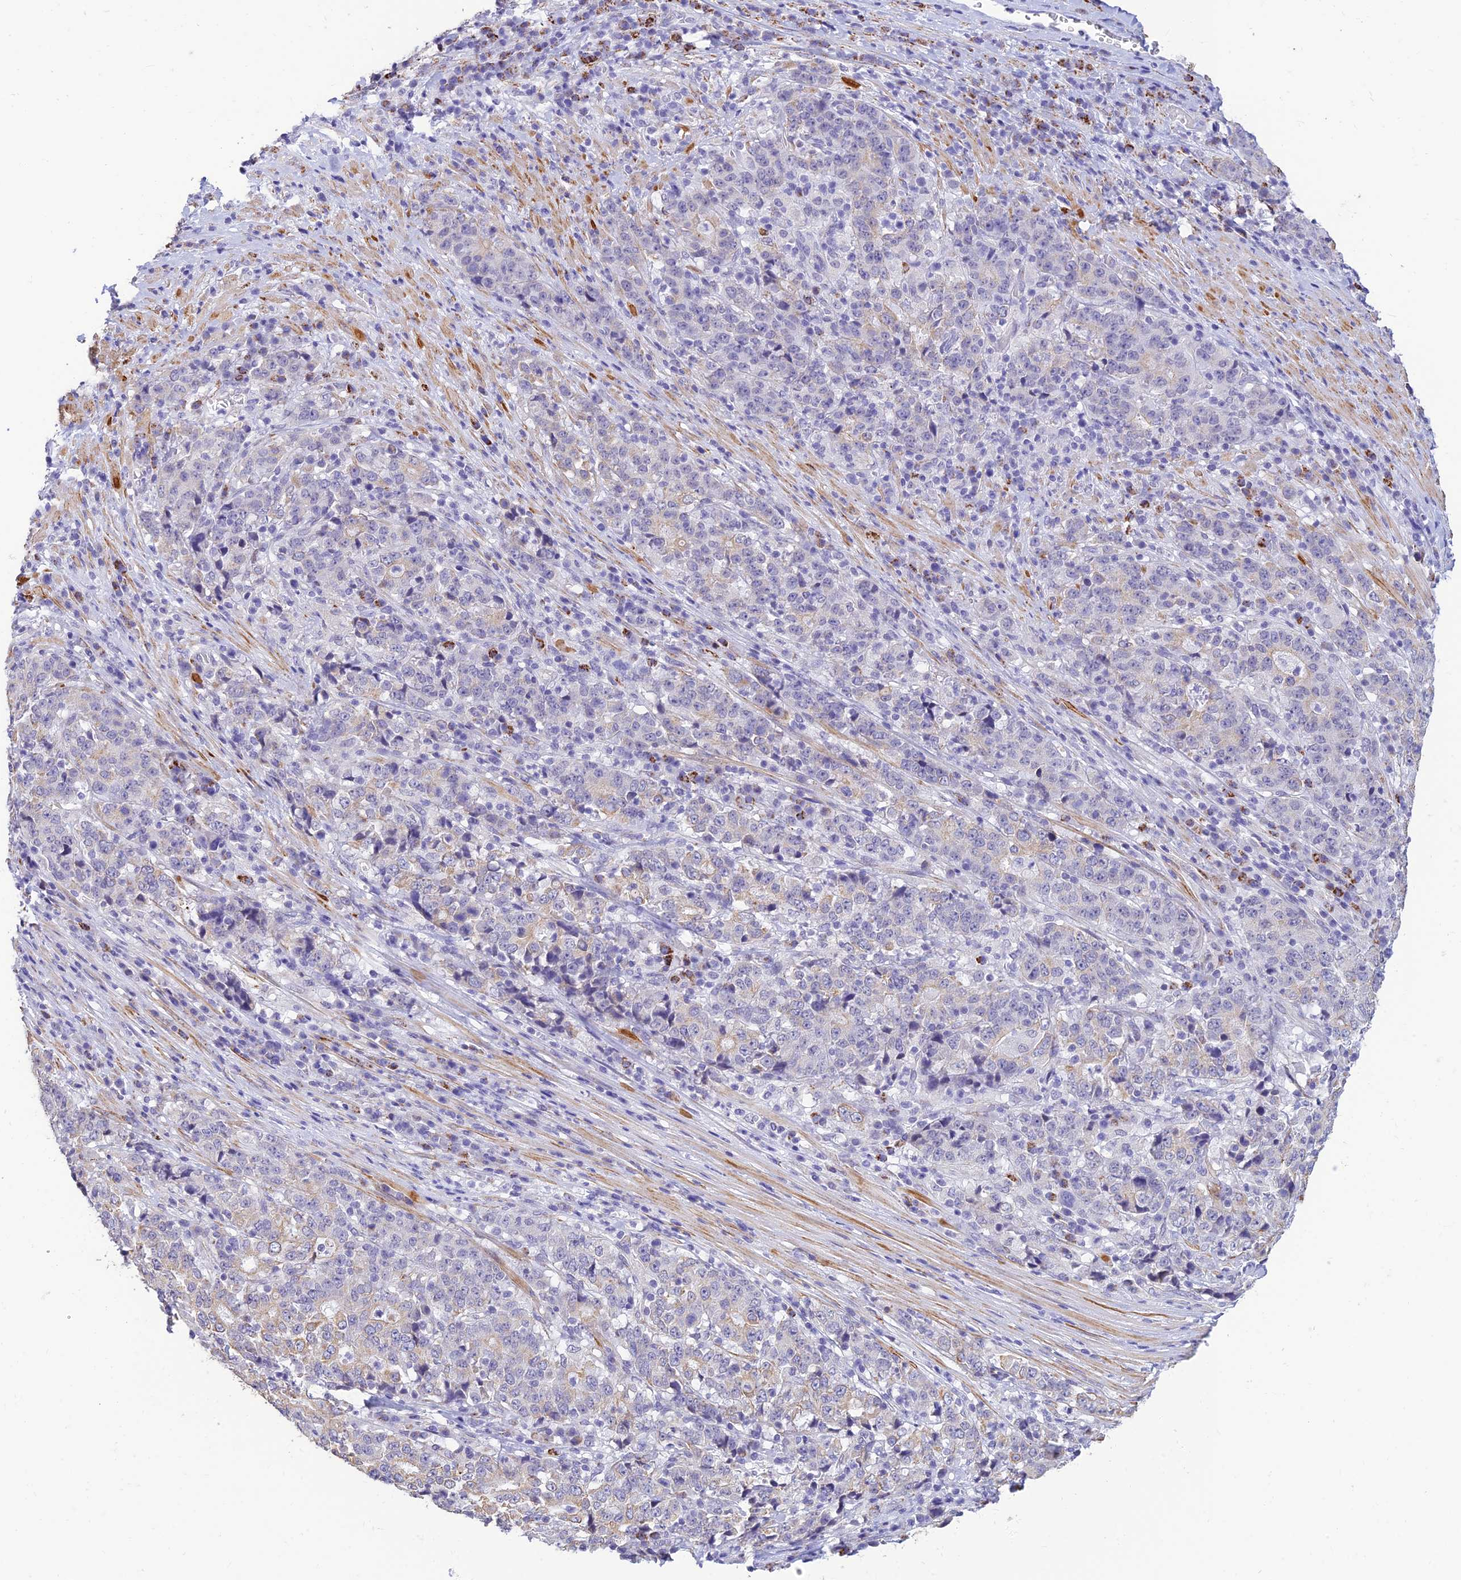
{"staining": {"intensity": "negative", "quantity": "none", "location": "none"}, "tissue": "stomach cancer", "cell_type": "Tumor cells", "image_type": "cancer", "snomed": [{"axis": "morphology", "description": "Adenocarcinoma, NOS"}, {"axis": "topography", "description": "Stomach"}], "caption": "Stomach cancer (adenocarcinoma) was stained to show a protein in brown. There is no significant staining in tumor cells. Brightfield microscopy of IHC stained with DAB (brown) and hematoxylin (blue), captured at high magnification.", "gene": "ALDH1L2", "patient": {"sex": "male", "age": 59}}